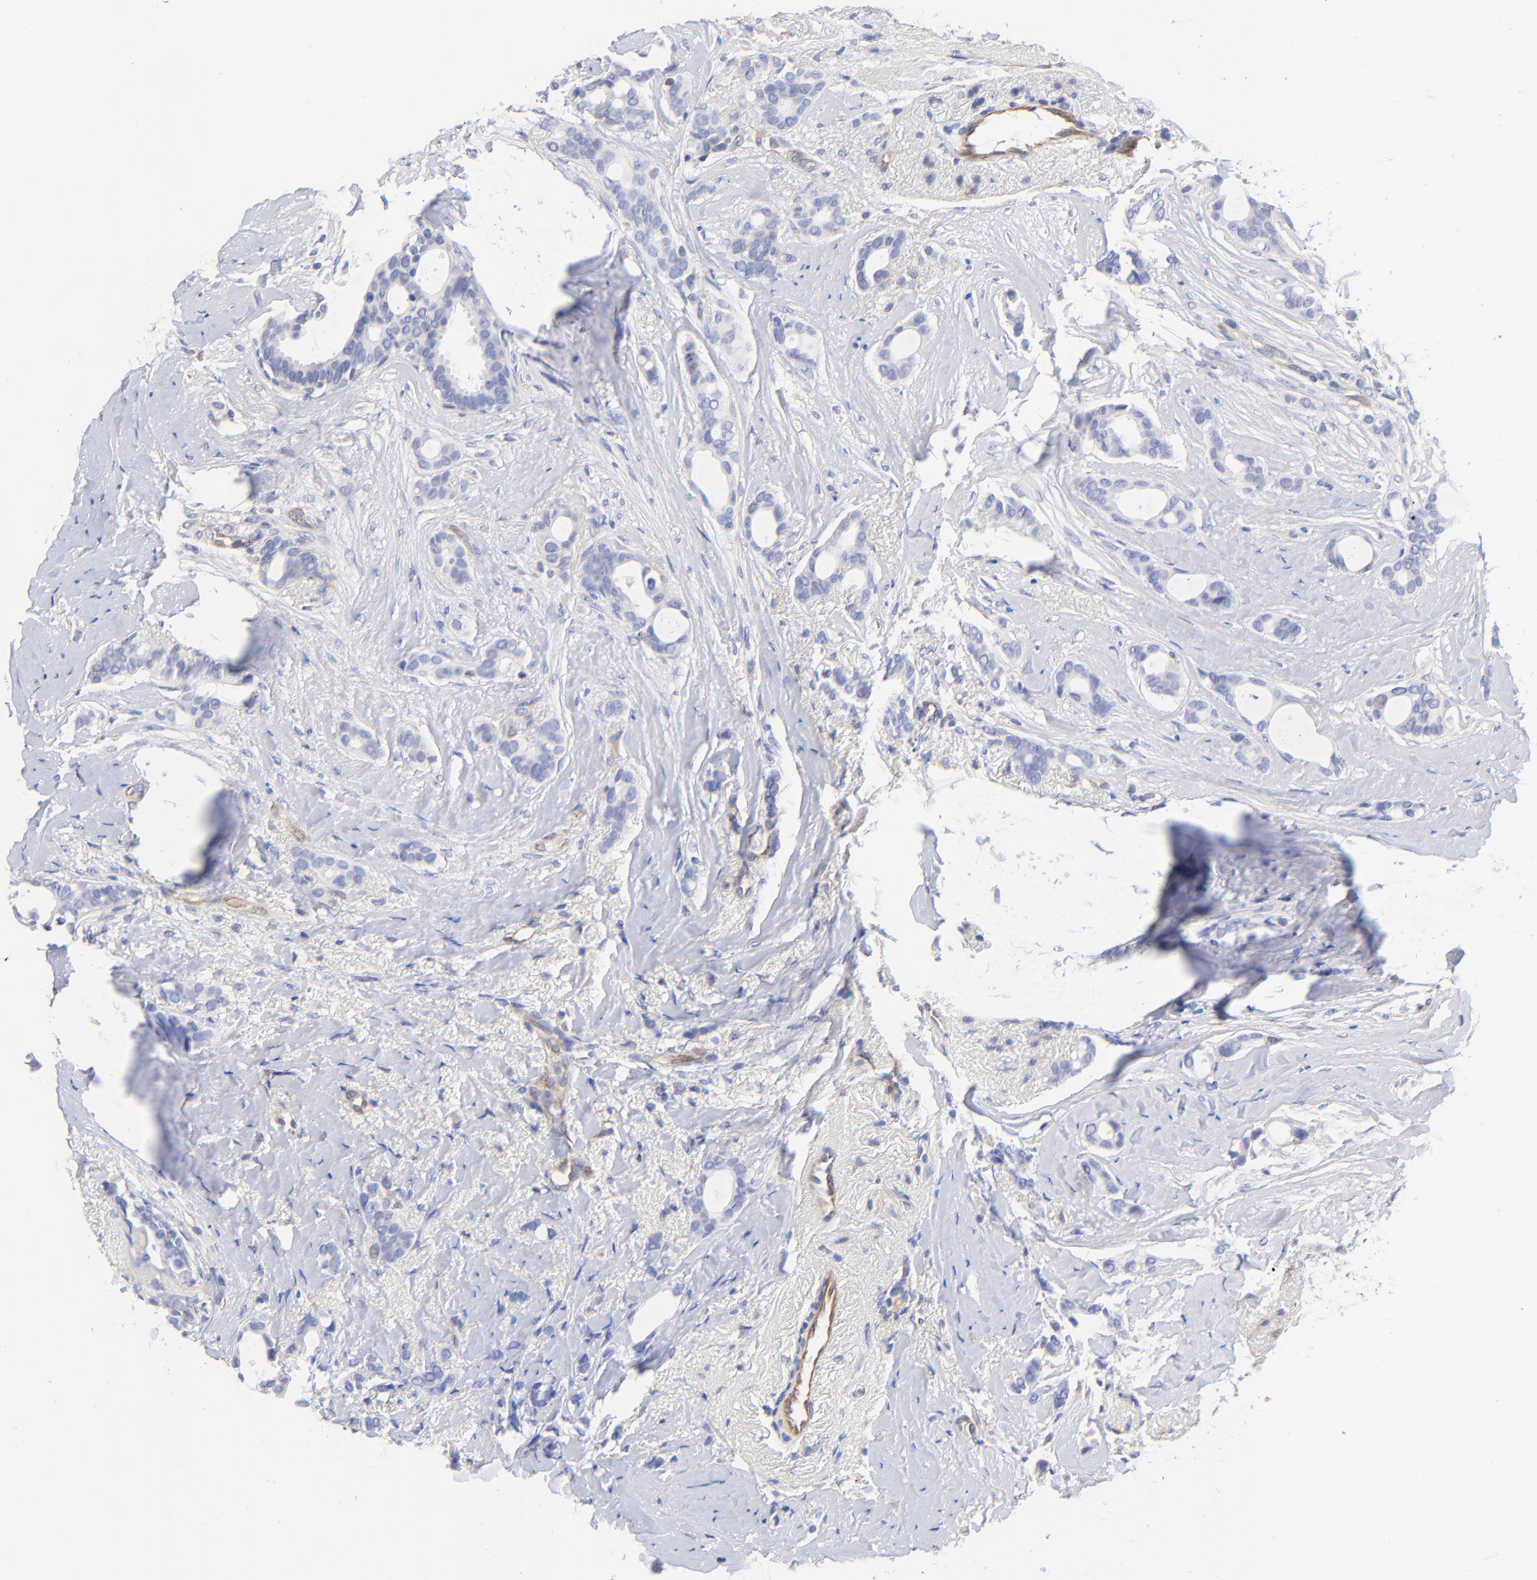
{"staining": {"intensity": "negative", "quantity": "none", "location": "none"}, "tissue": "breast cancer", "cell_type": "Tumor cells", "image_type": "cancer", "snomed": [{"axis": "morphology", "description": "Duct carcinoma"}, {"axis": "topography", "description": "Breast"}], "caption": "DAB immunohistochemical staining of human infiltrating ductal carcinoma (breast) demonstrates no significant staining in tumor cells.", "gene": "SLC44A2", "patient": {"sex": "female", "age": 54}}